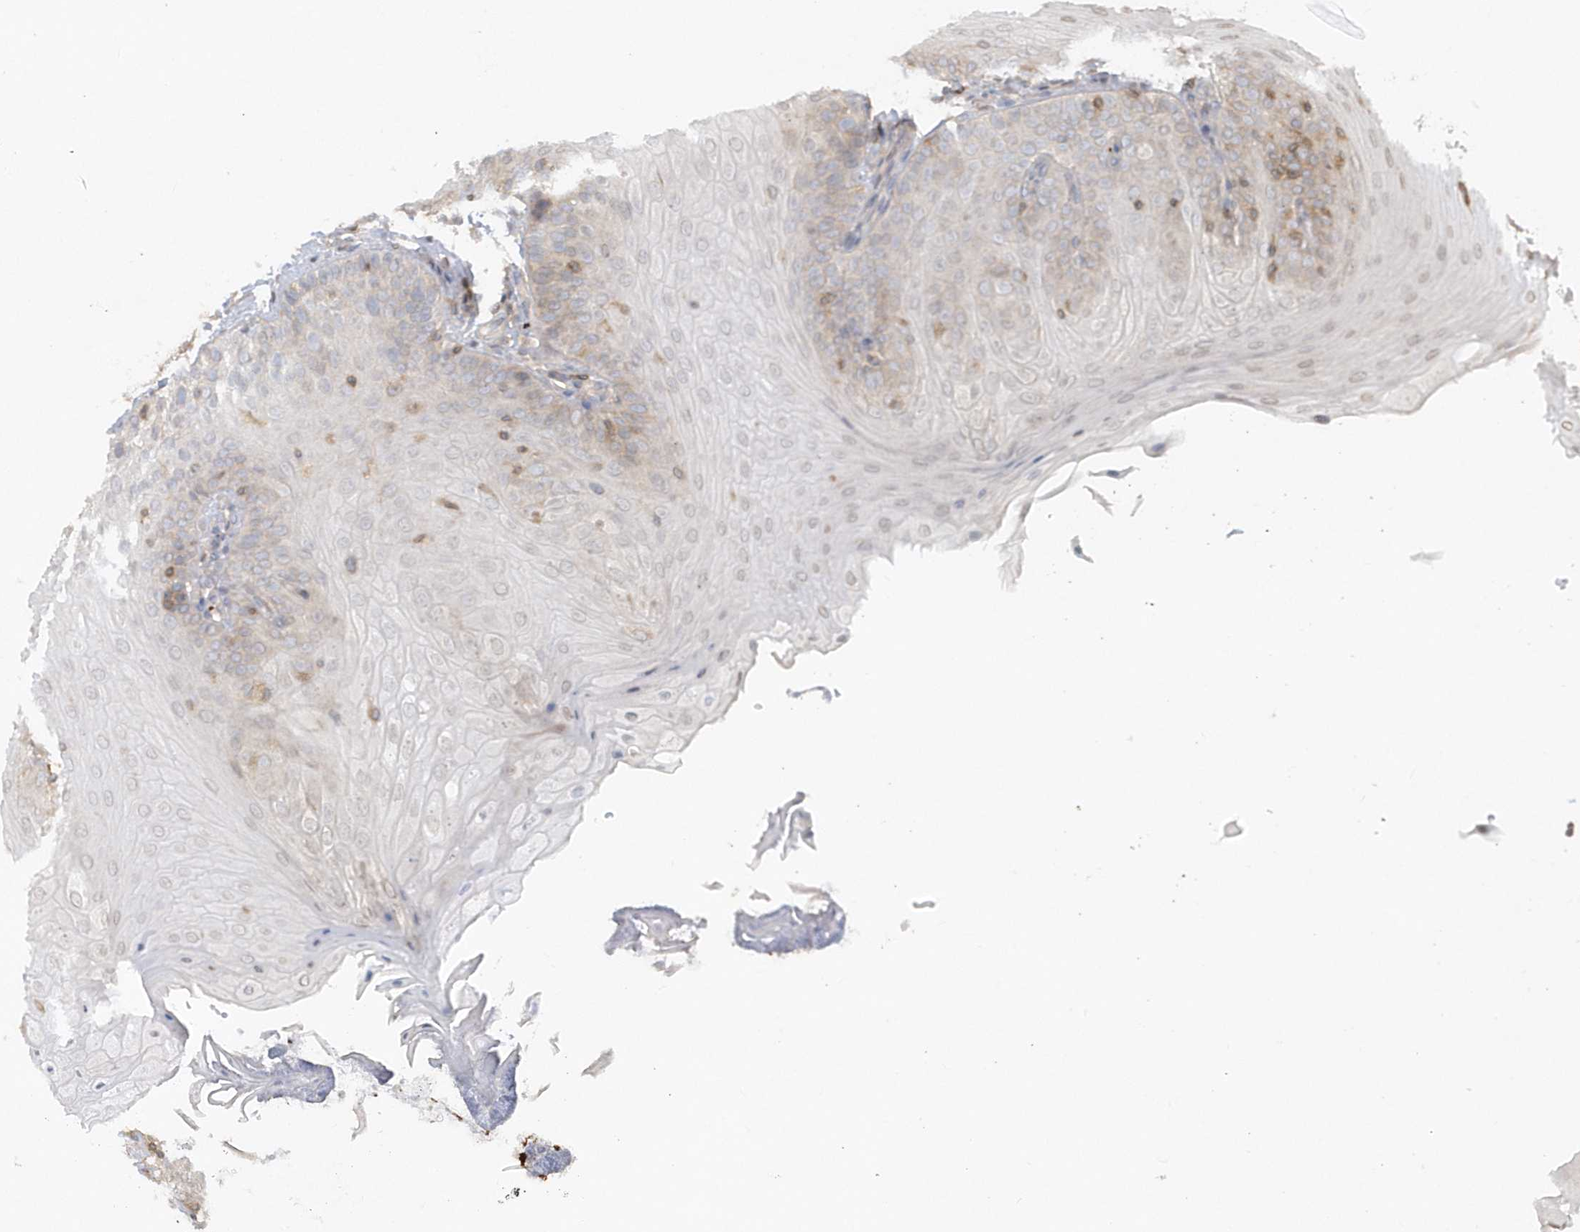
{"staining": {"intensity": "weak", "quantity": "<25%", "location": "cytoplasmic/membranous"}, "tissue": "oral mucosa", "cell_type": "Squamous epithelial cells", "image_type": "normal", "snomed": [{"axis": "morphology", "description": "Normal tissue, NOS"}, {"axis": "topography", "description": "Oral tissue"}], "caption": "IHC photomicrograph of unremarkable oral mucosa: human oral mucosa stained with DAB displays no significant protein positivity in squamous epithelial cells. (DAB immunohistochemistry with hematoxylin counter stain).", "gene": "BSN", "patient": {"sex": "female", "age": 68}}